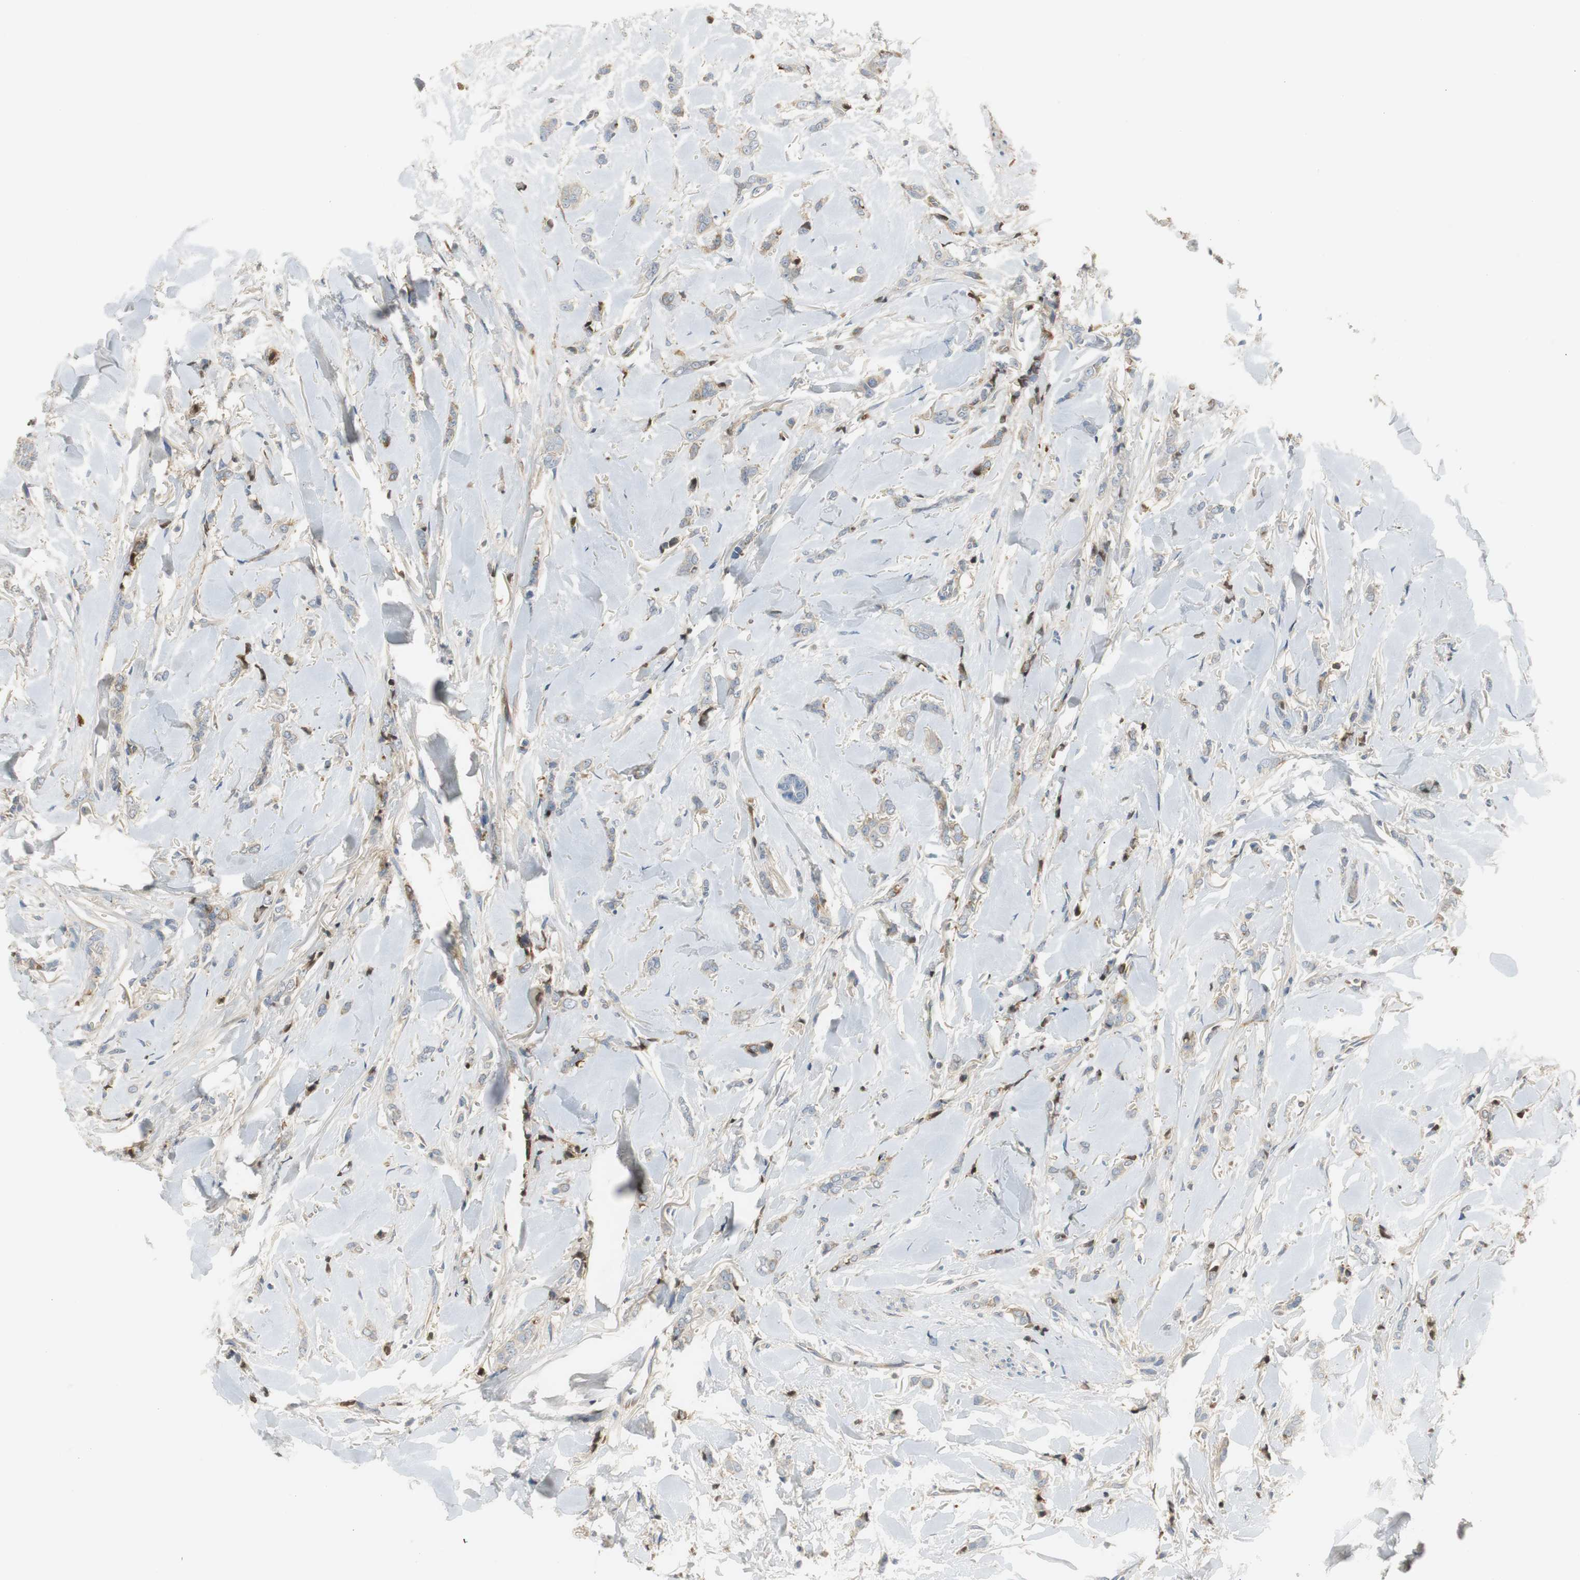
{"staining": {"intensity": "moderate", "quantity": "<25%", "location": "cytoplasmic/membranous"}, "tissue": "breast cancer", "cell_type": "Tumor cells", "image_type": "cancer", "snomed": [{"axis": "morphology", "description": "Lobular carcinoma"}, {"axis": "topography", "description": "Skin"}, {"axis": "topography", "description": "Breast"}], "caption": "Breast cancer (lobular carcinoma) was stained to show a protein in brown. There is low levels of moderate cytoplasmic/membranous expression in approximately <25% of tumor cells.", "gene": "SERPINF1", "patient": {"sex": "female", "age": 46}}